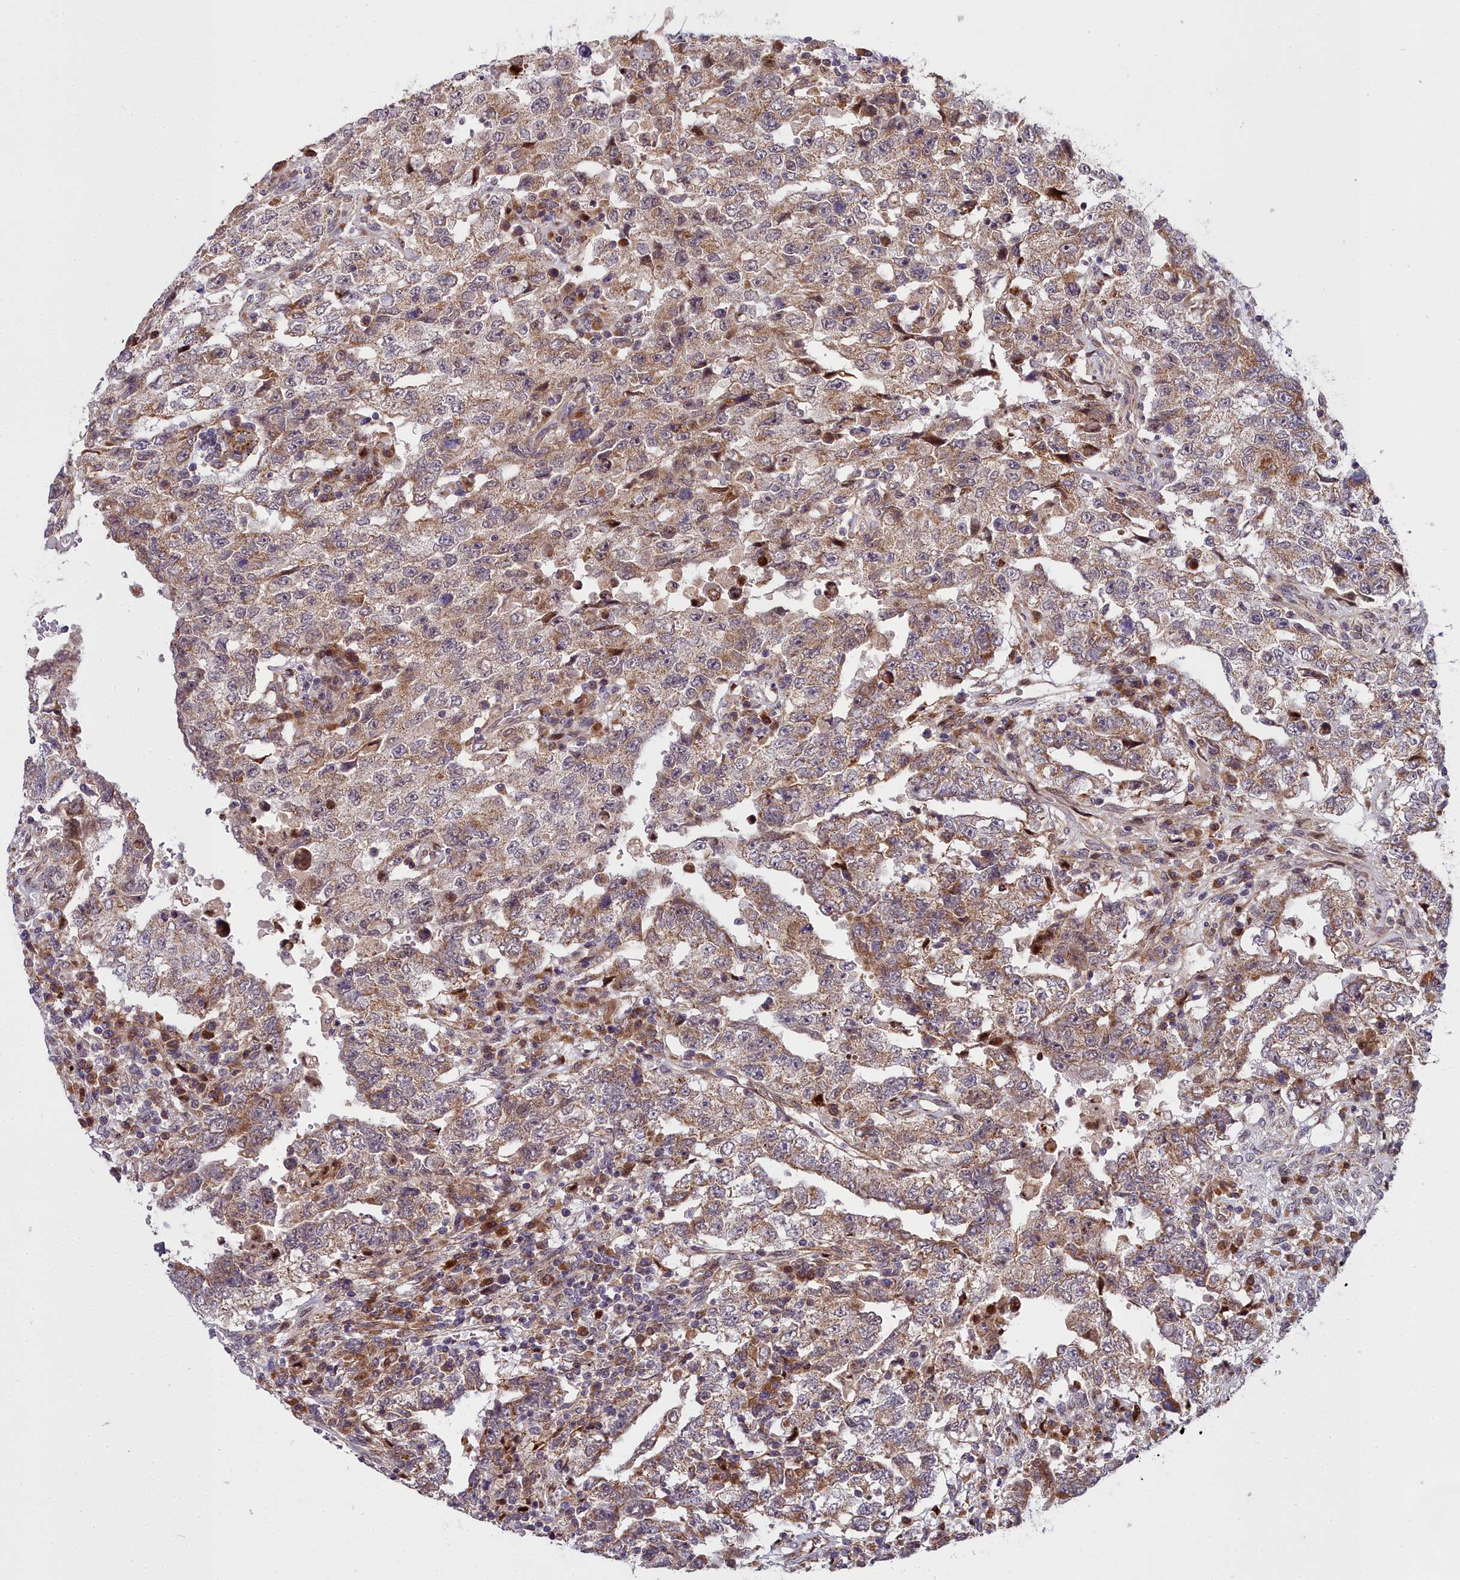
{"staining": {"intensity": "moderate", "quantity": ">75%", "location": "cytoplasmic/membranous"}, "tissue": "testis cancer", "cell_type": "Tumor cells", "image_type": "cancer", "snomed": [{"axis": "morphology", "description": "Carcinoma, Embryonal, NOS"}, {"axis": "topography", "description": "Testis"}], "caption": "Moderate cytoplasmic/membranous protein expression is appreciated in approximately >75% of tumor cells in embryonal carcinoma (testis).", "gene": "MRPS11", "patient": {"sex": "male", "age": 26}}